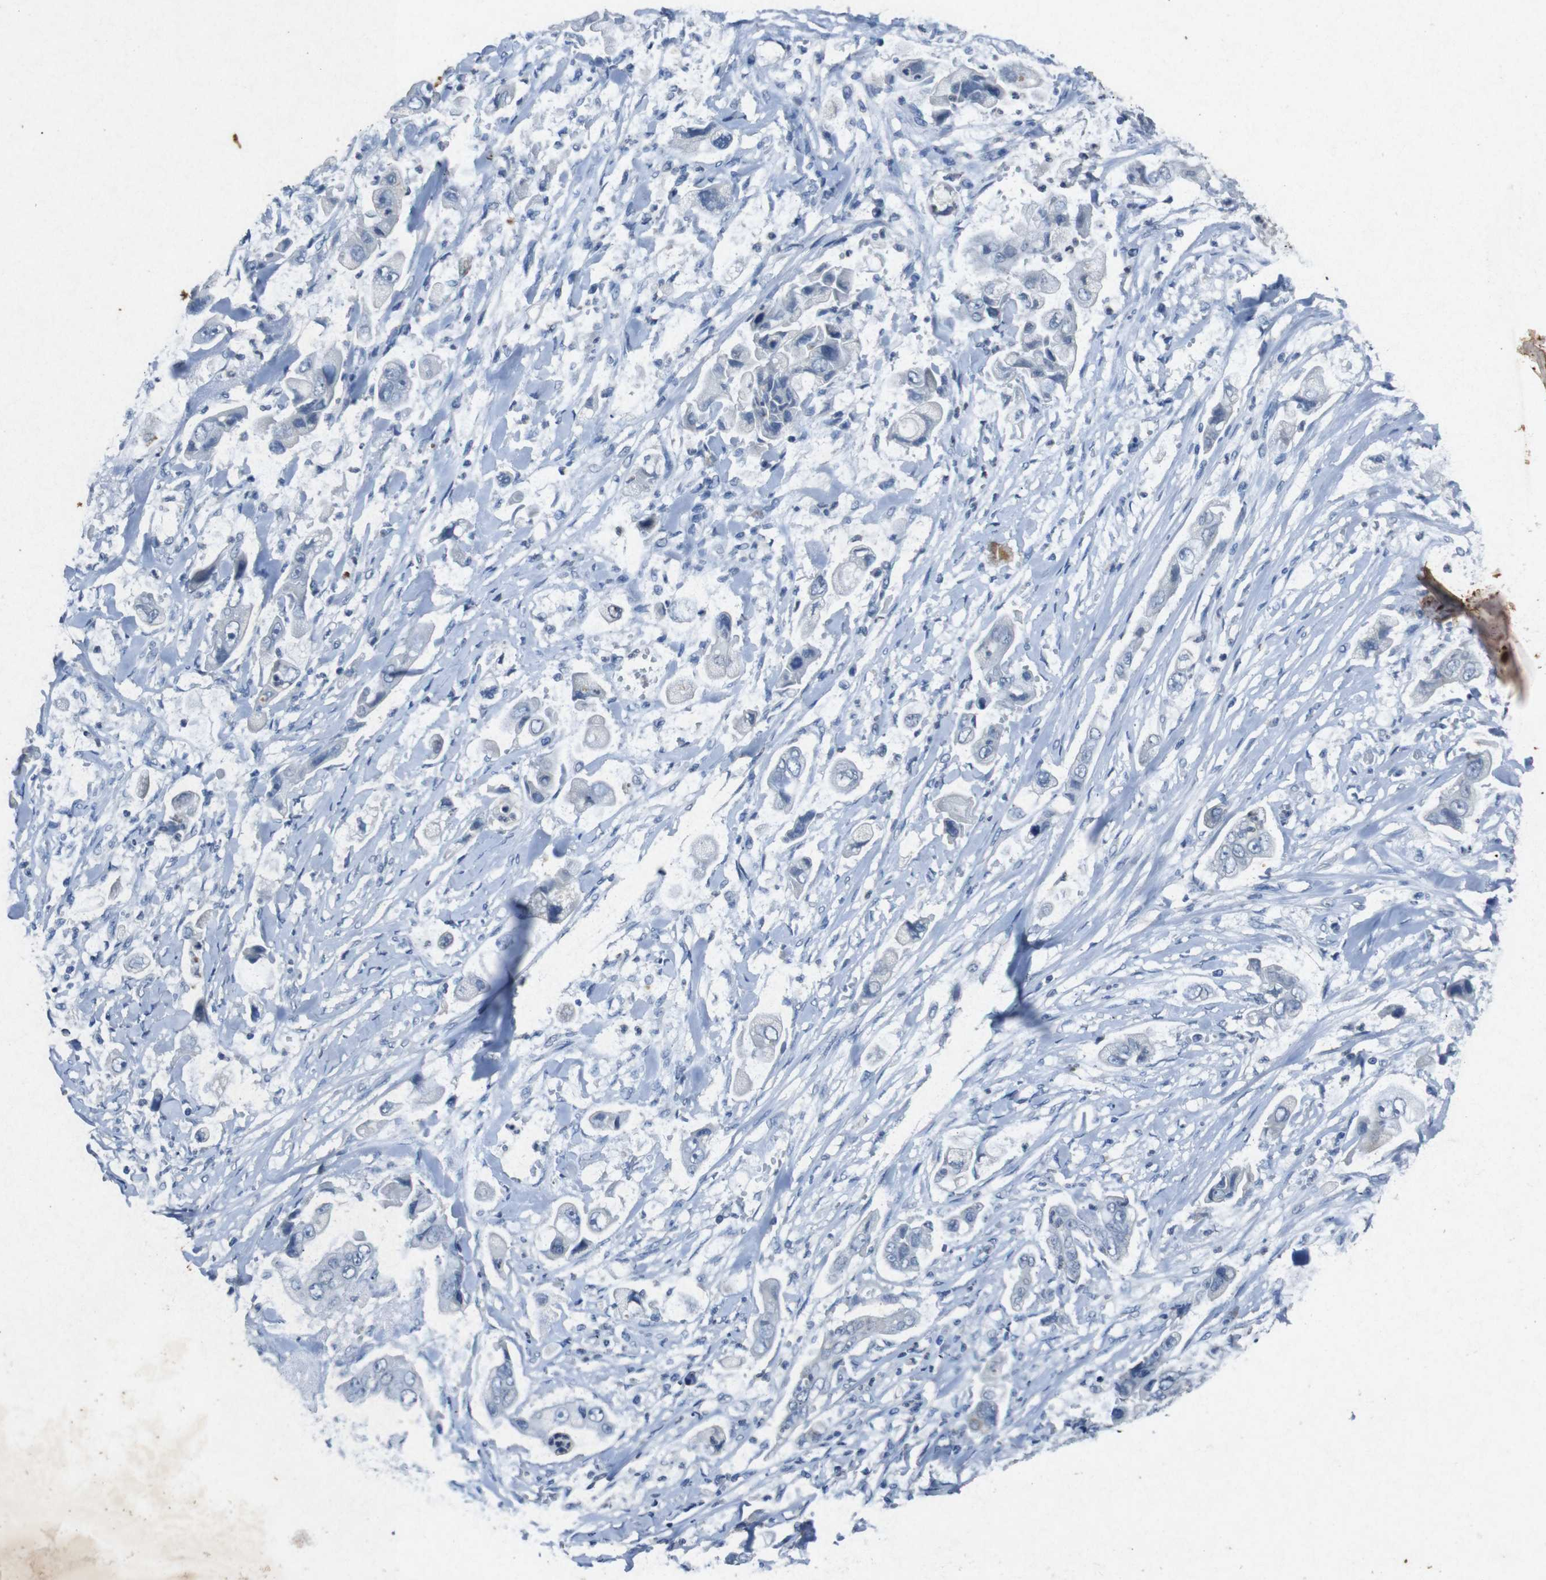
{"staining": {"intensity": "negative", "quantity": "none", "location": "none"}, "tissue": "stomach cancer", "cell_type": "Tumor cells", "image_type": "cancer", "snomed": [{"axis": "morphology", "description": "Adenocarcinoma, NOS"}, {"axis": "topography", "description": "Stomach"}], "caption": "Tumor cells are negative for brown protein staining in stomach adenocarcinoma.", "gene": "STBD1", "patient": {"sex": "male", "age": 62}}